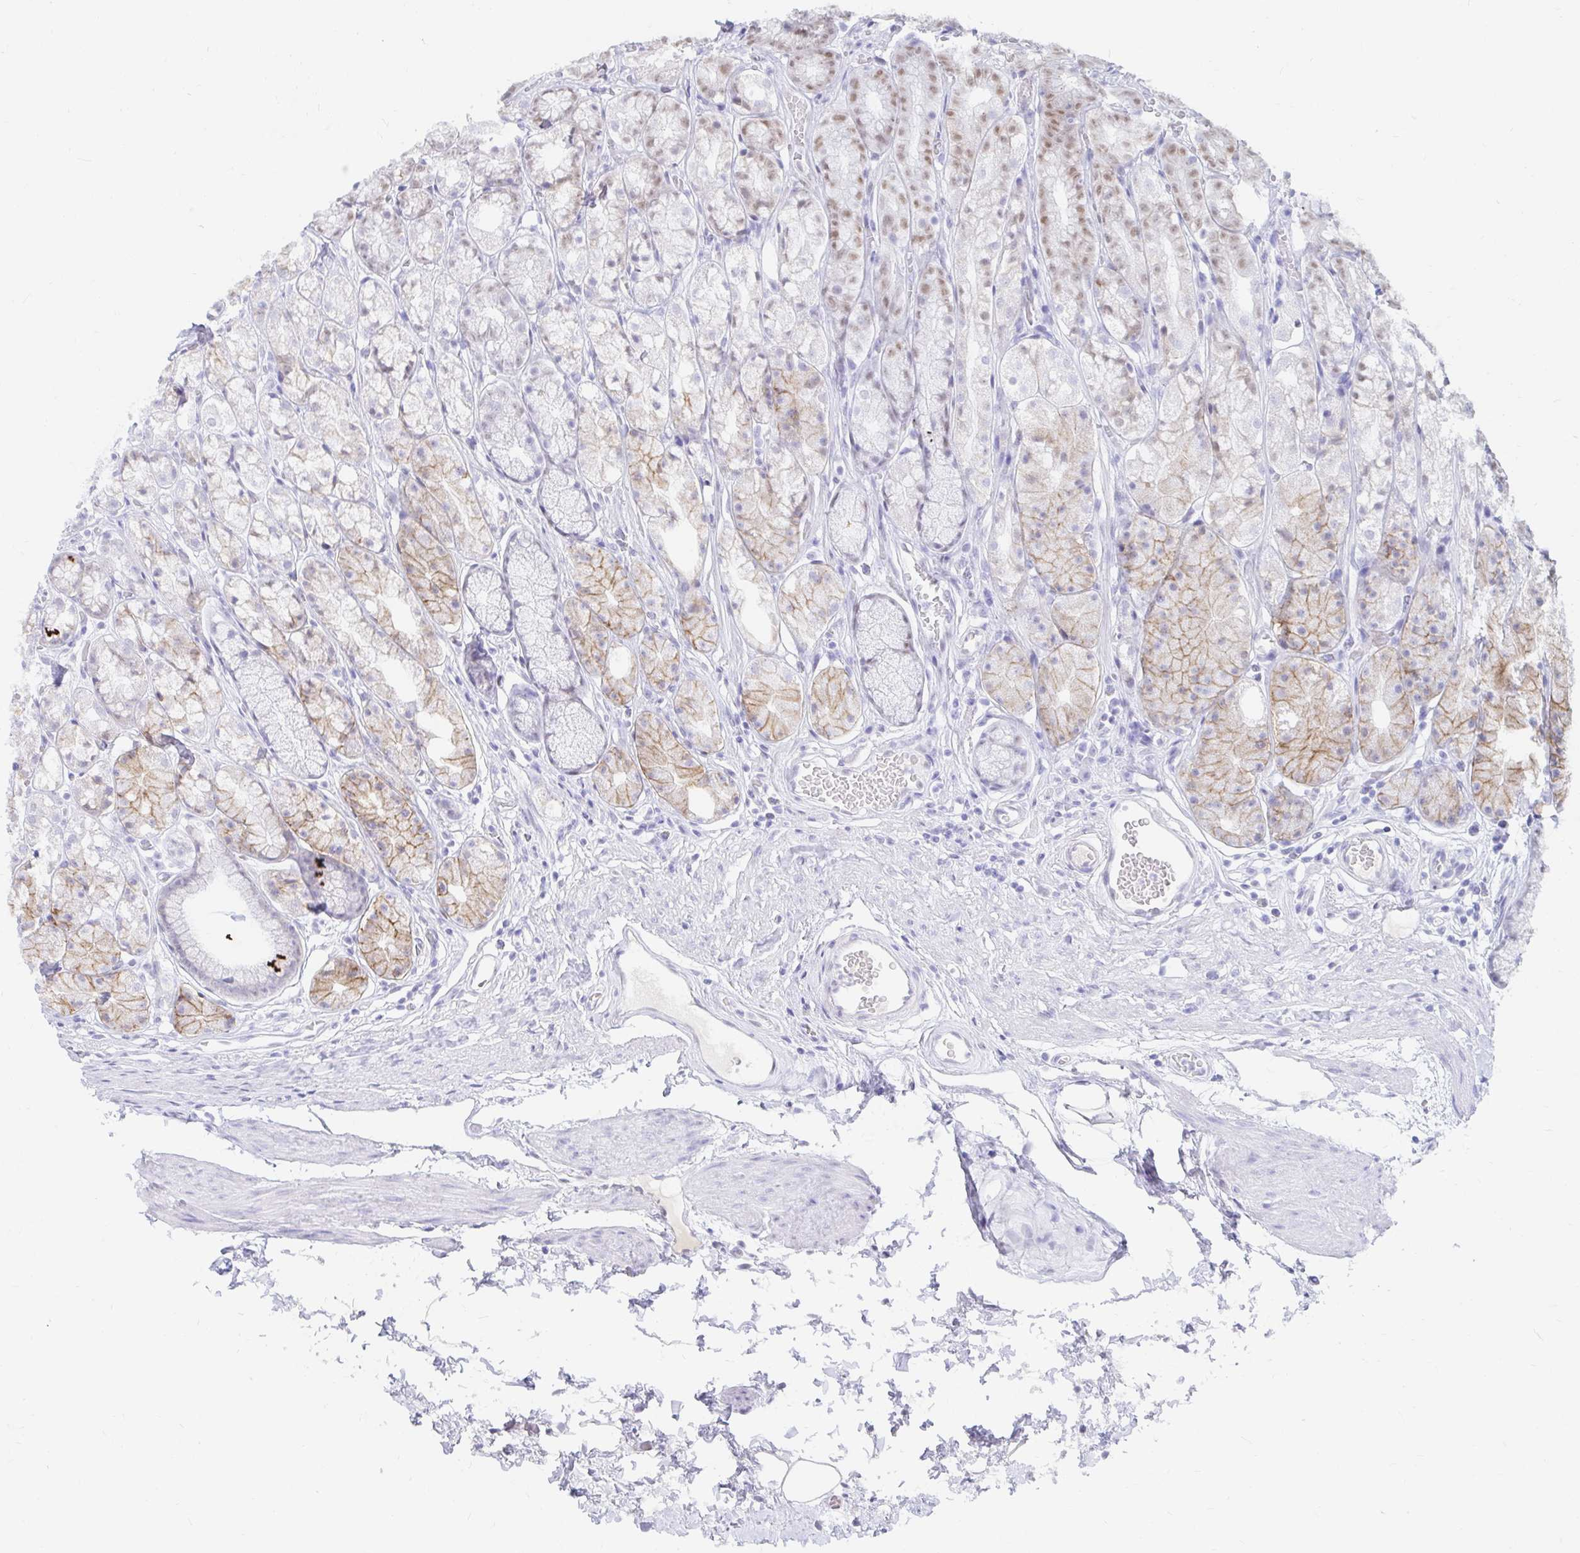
{"staining": {"intensity": "moderate", "quantity": "<25%", "location": "cytoplasmic/membranous,nuclear"}, "tissue": "stomach", "cell_type": "Glandular cells", "image_type": "normal", "snomed": [{"axis": "morphology", "description": "Normal tissue, NOS"}, {"axis": "topography", "description": "Smooth muscle"}, {"axis": "topography", "description": "Stomach"}], "caption": "Protein analysis of benign stomach shows moderate cytoplasmic/membranous,nuclear staining in approximately <25% of glandular cells. The protein is stained brown, and the nuclei are stained in blue (DAB (3,3'-diaminobenzidine) IHC with brightfield microscopy, high magnification).", "gene": "OR6T1", "patient": {"sex": "male", "age": 70}}